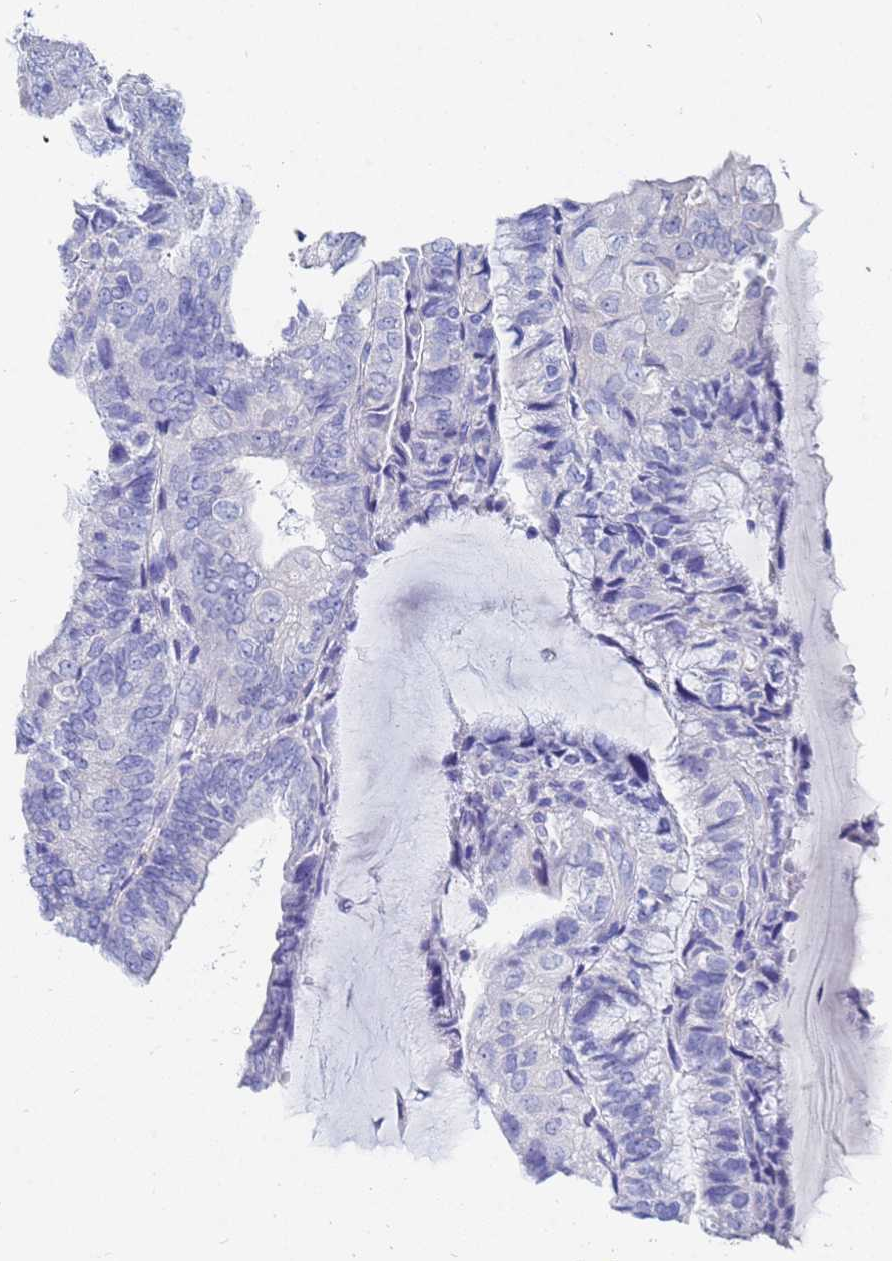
{"staining": {"intensity": "negative", "quantity": "none", "location": "none"}, "tissue": "endometrial cancer", "cell_type": "Tumor cells", "image_type": "cancer", "snomed": [{"axis": "morphology", "description": "Adenocarcinoma, NOS"}, {"axis": "topography", "description": "Endometrium"}], "caption": "The immunohistochemistry micrograph has no significant expression in tumor cells of endometrial adenocarcinoma tissue.", "gene": "C2orf72", "patient": {"sex": "female", "age": 81}}